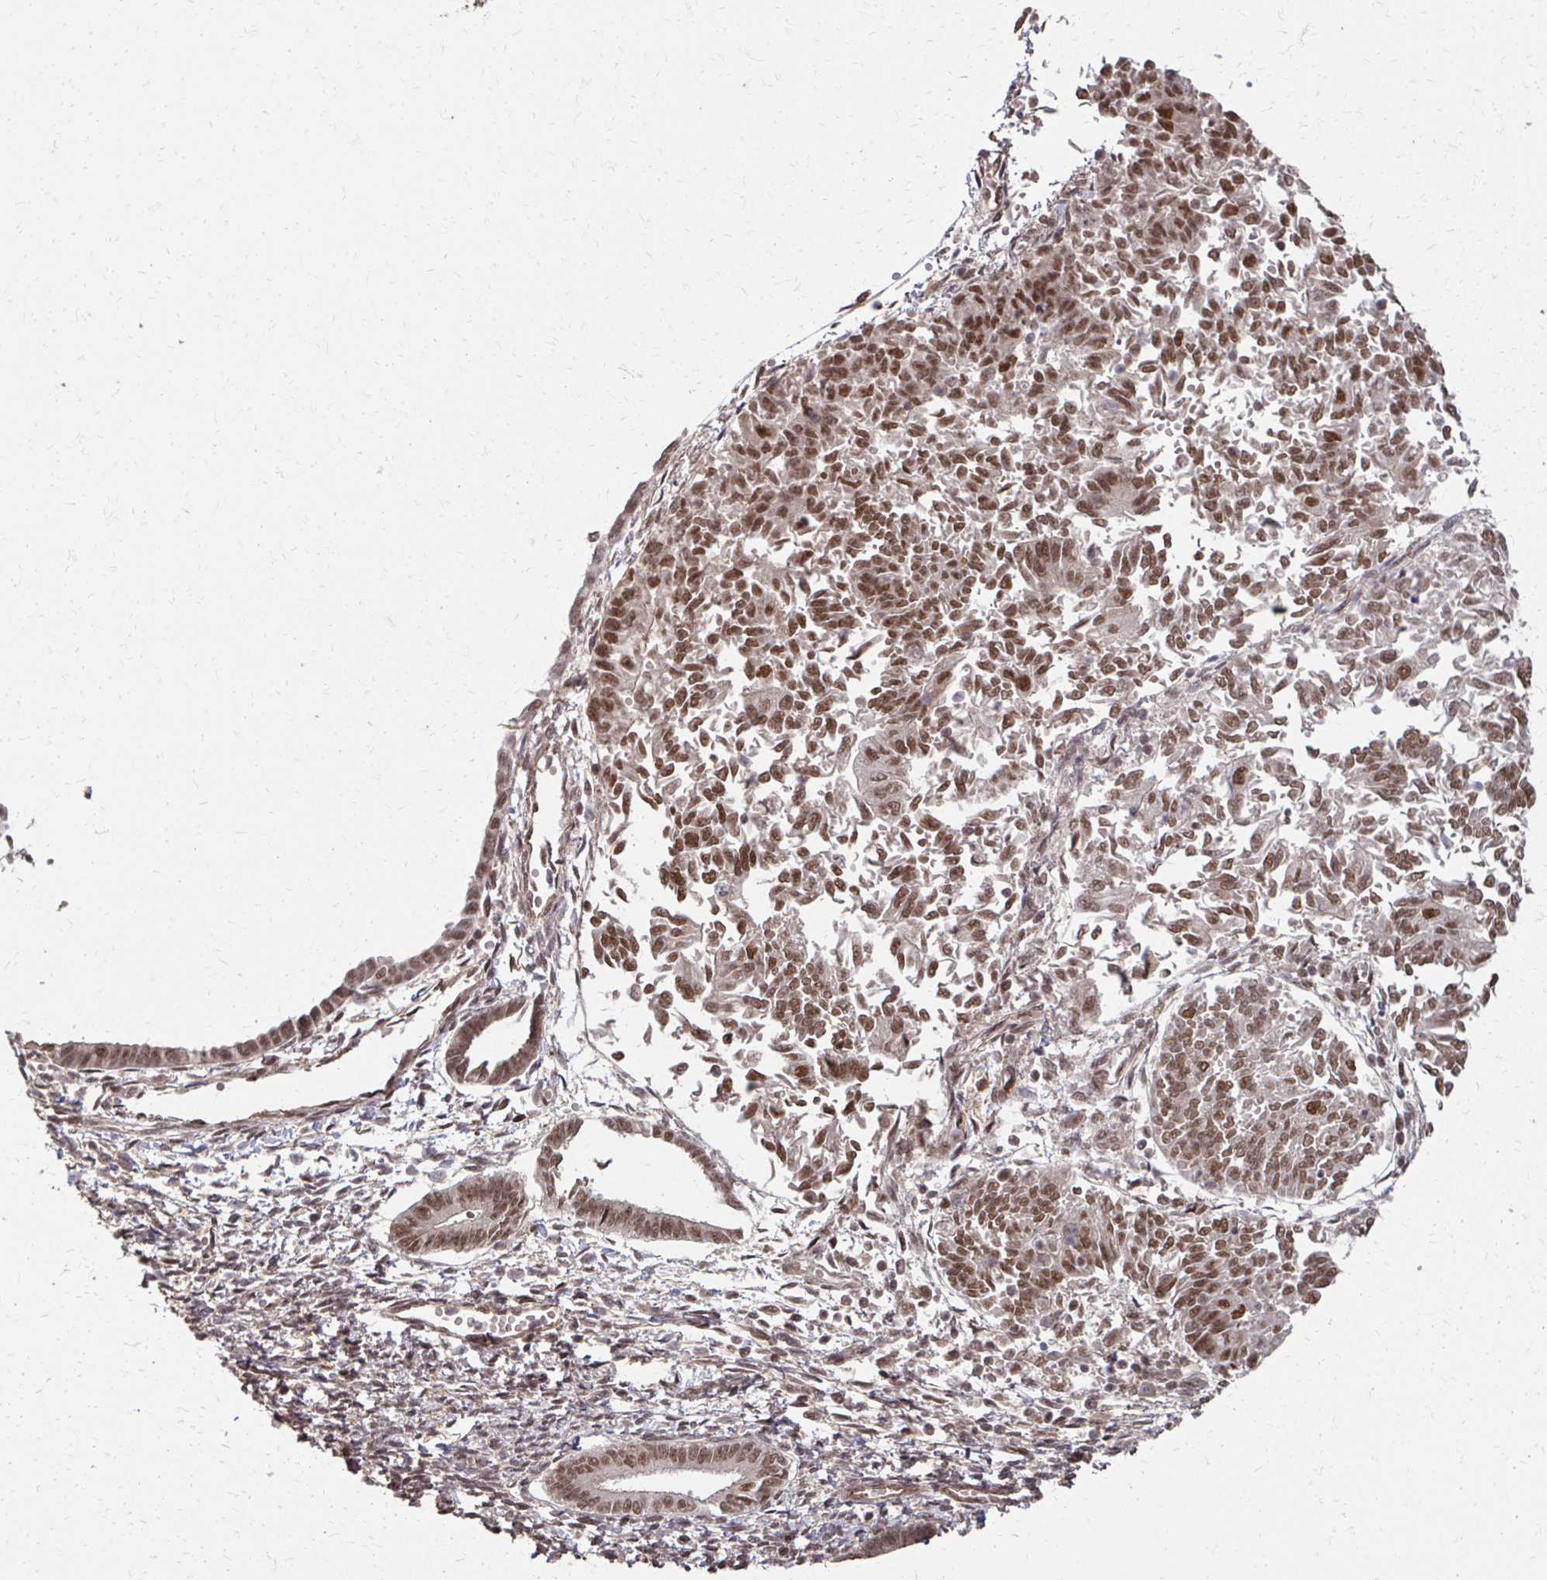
{"staining": {"intensity": "moderate", "quantity": ">75%", "location": "nuclear"}, "tissue": "endometrial cancer", "cell_type": "Tumor cells", "image_type": "cancer", "snomed": [{"axis": "morphology", "description": "Adenocarcinoma, NOS"}, {"axis": "topography", "description": "Endometrium"}], "caption": "DAB (3,3'-diaminobenzidine) immunohistochemical staining of endometrial adenocarcinoma exhibits moderate nuclear protein expression in approximately >75% of tumor cells.", "gene": "SS18", "patient": {"sex": "female", "age": 65}}